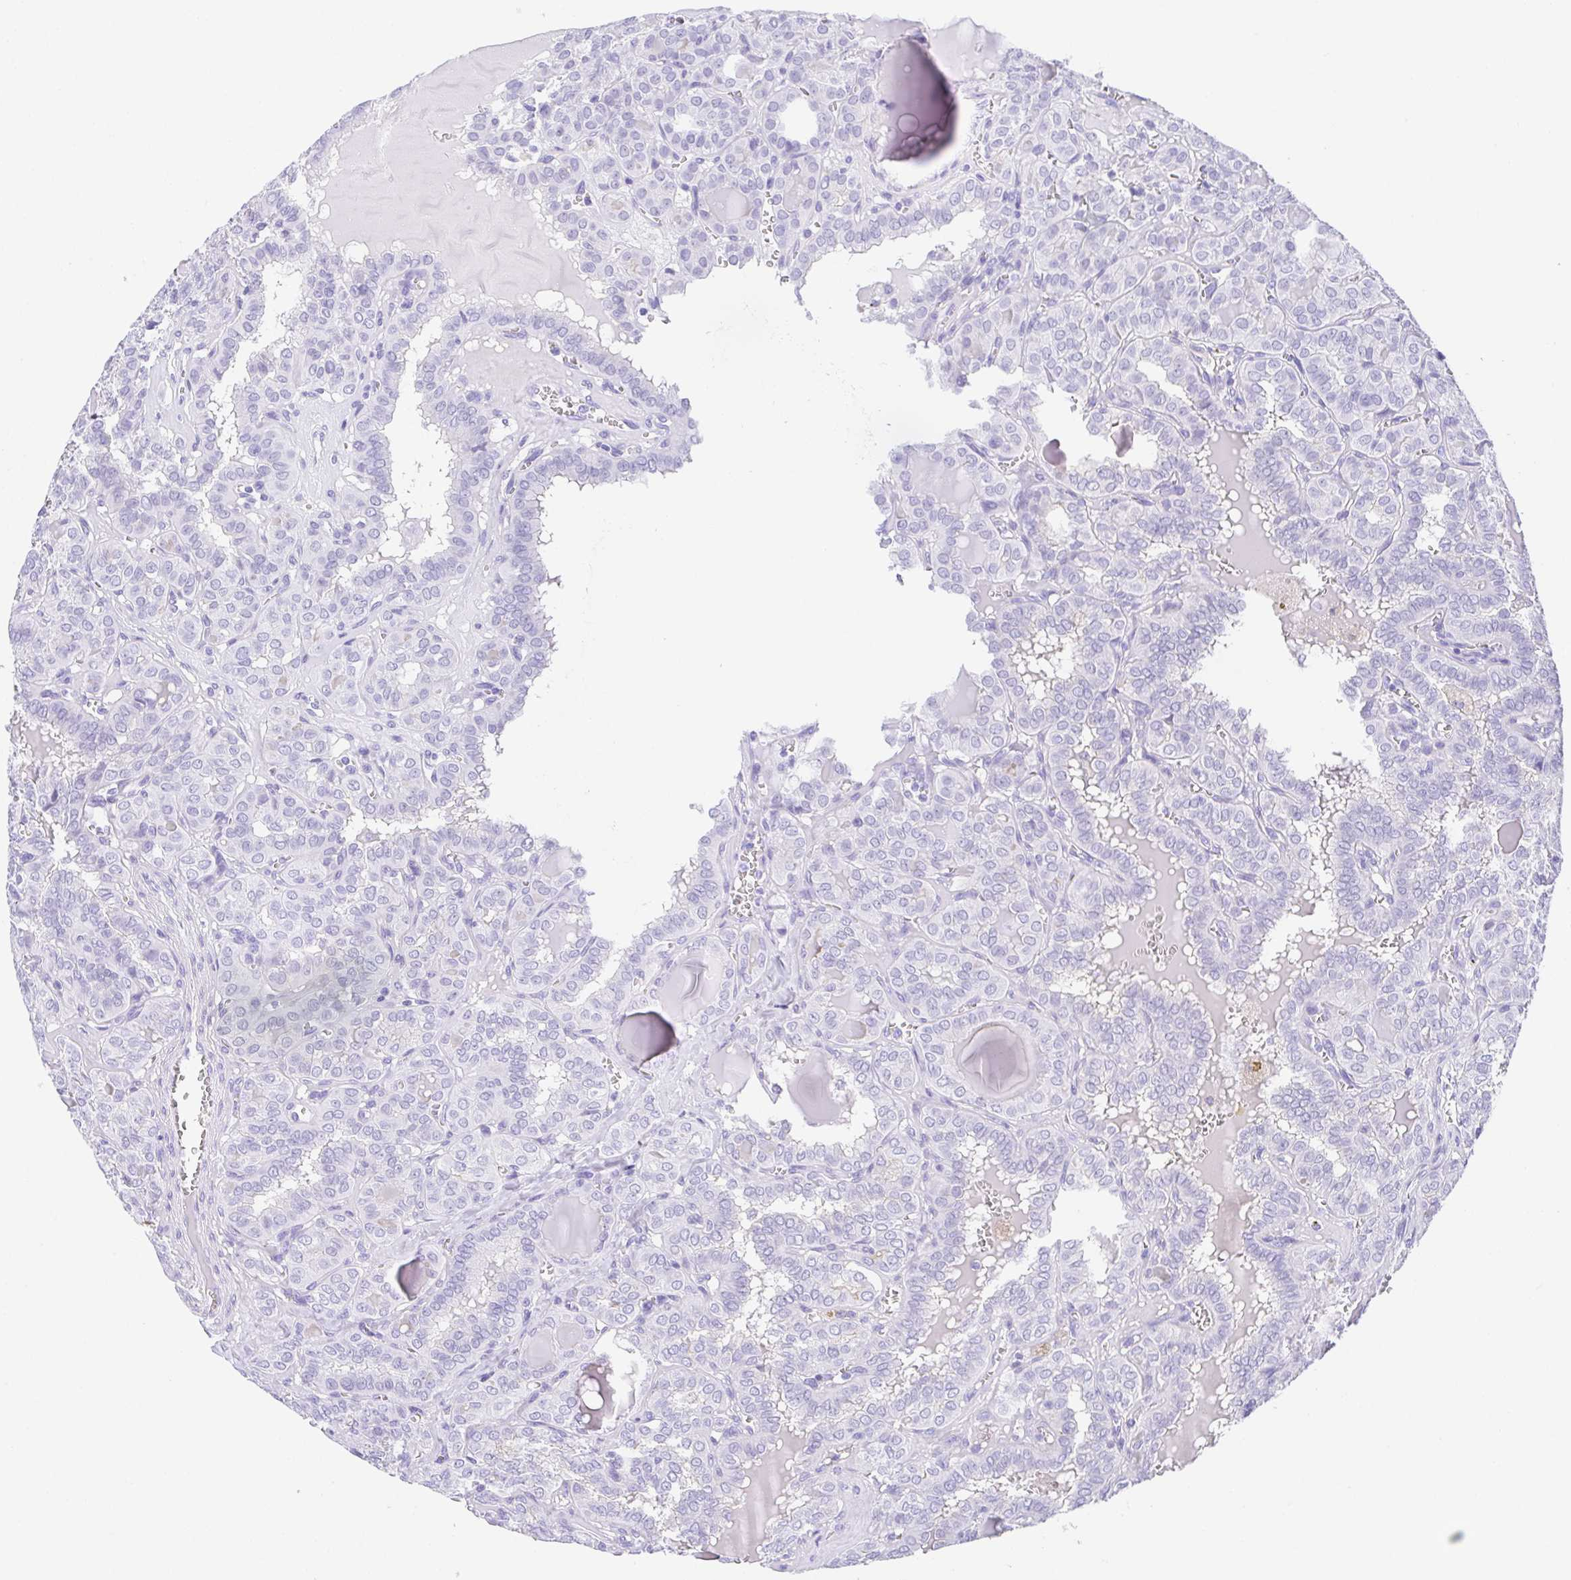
{"staining": {"intensity": "negative", "quantity": "none", "location": "none"}, "tissue": "thyroid cancer", "cell_type": "Tumor cells", "image_type": "cancer", "snomed": [{"axis": "morphology", "description": "Papillary adenocarcinoma, NOS"}, {"axis": "topography", "description": "Thyroid gland"}], "caption": "Tumor cells show no significant protein positivity in thyroid papillary adenocarcinoma.", "gene": "SPATA4", "patient": {"sex": "female", "age": 41}}